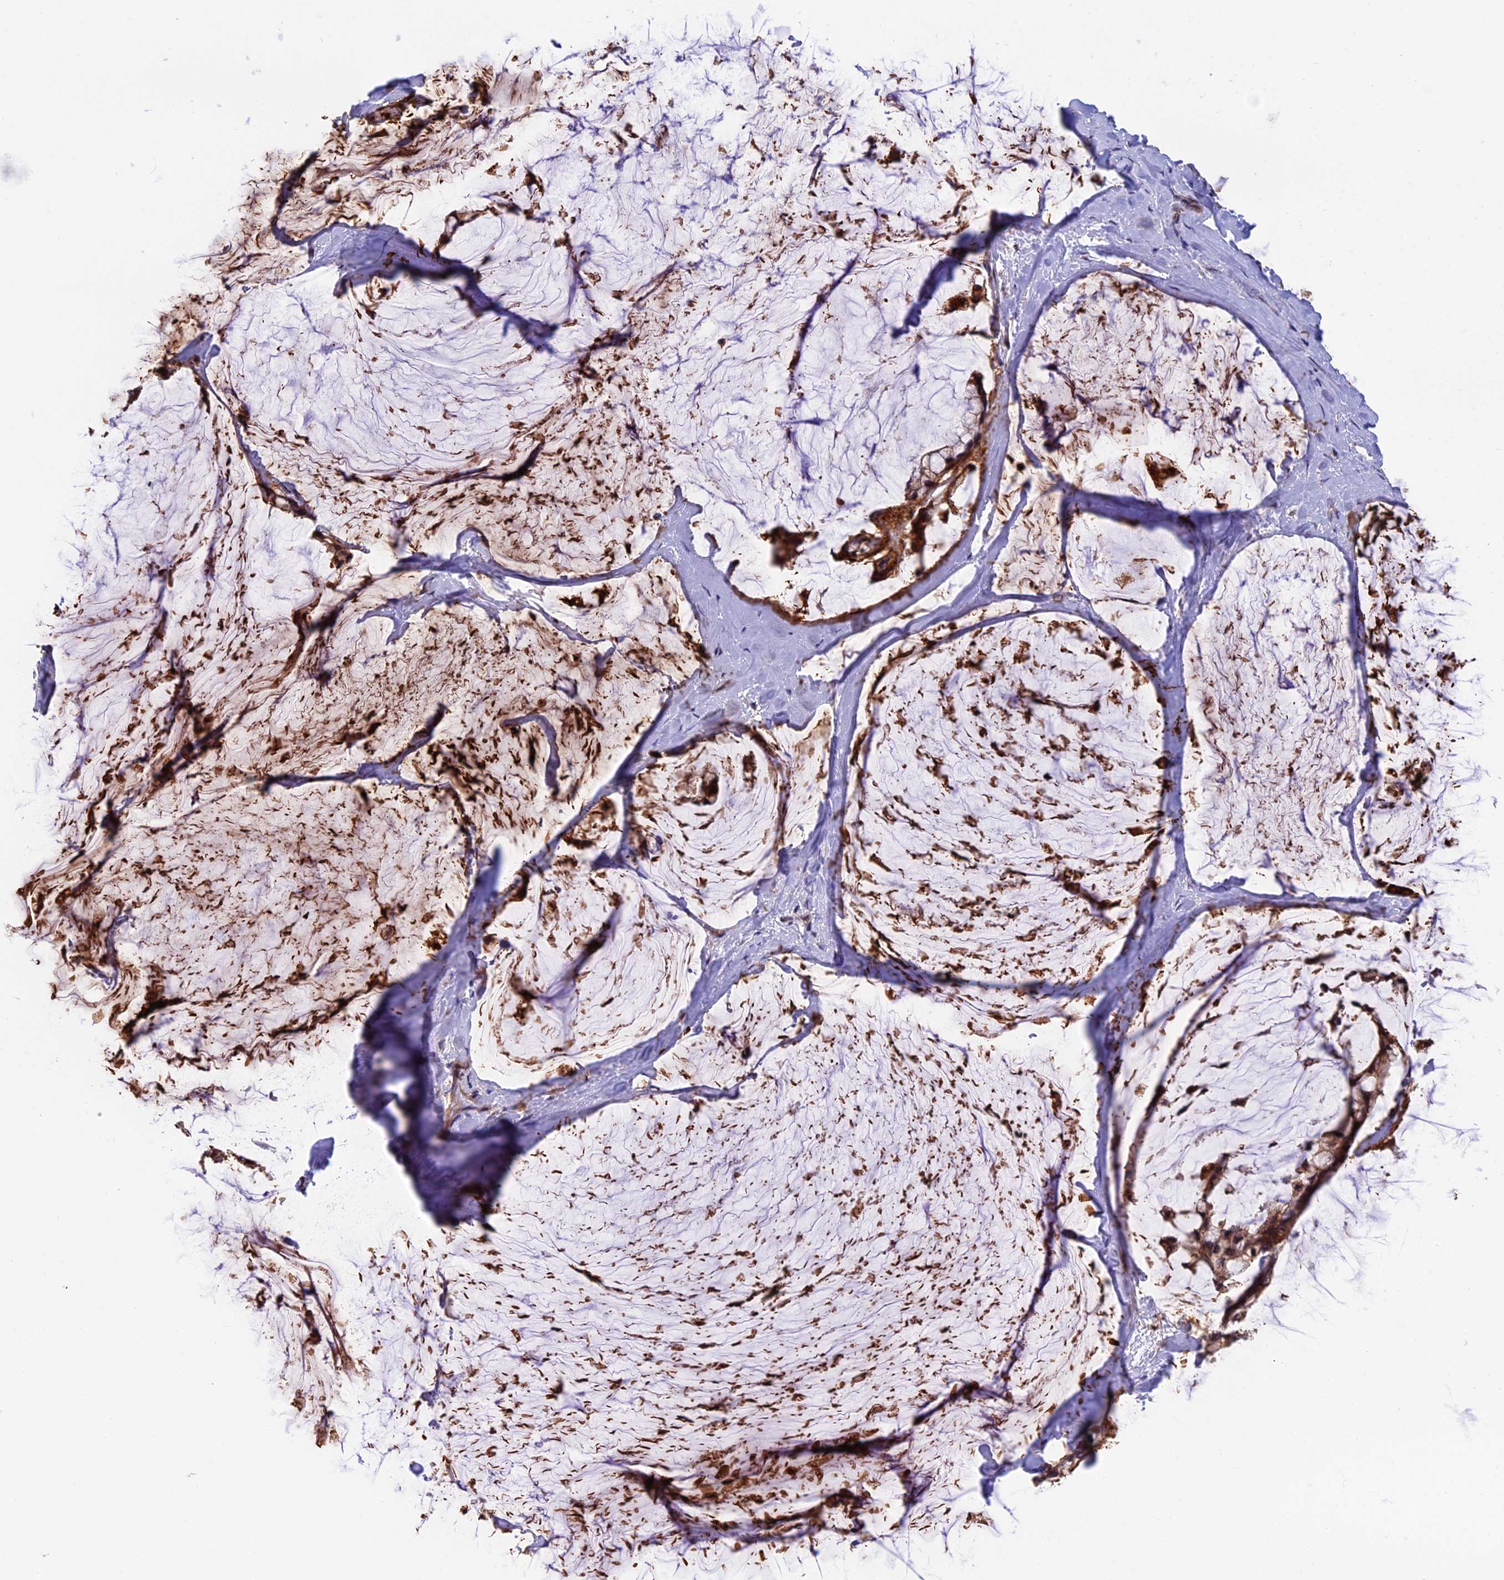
{"staining": {"intensity": "moderate", "quantity": ">75%", "location": "cytoplasmic/membranous"}, "tissue": "ovarian cancer", "cell_type": "Tumor cells", "image_type": "cancer", "snomed": [{"axis": "morphology", "description": "Cystadenocarcinoma, mucinous, NOS"}, {"axis": "topography", "description": "Ovary"}], "caption": "A medium amount of moderate cytoplasmic/membranous positivity is appreciated in about >75% of tumor cells in ovarian mucinous cystadenocarcinoma tissue. Nuclei are stained in blue.", "gene": "PKD2L2", "patient": {"sex": "female", "age": 39}}